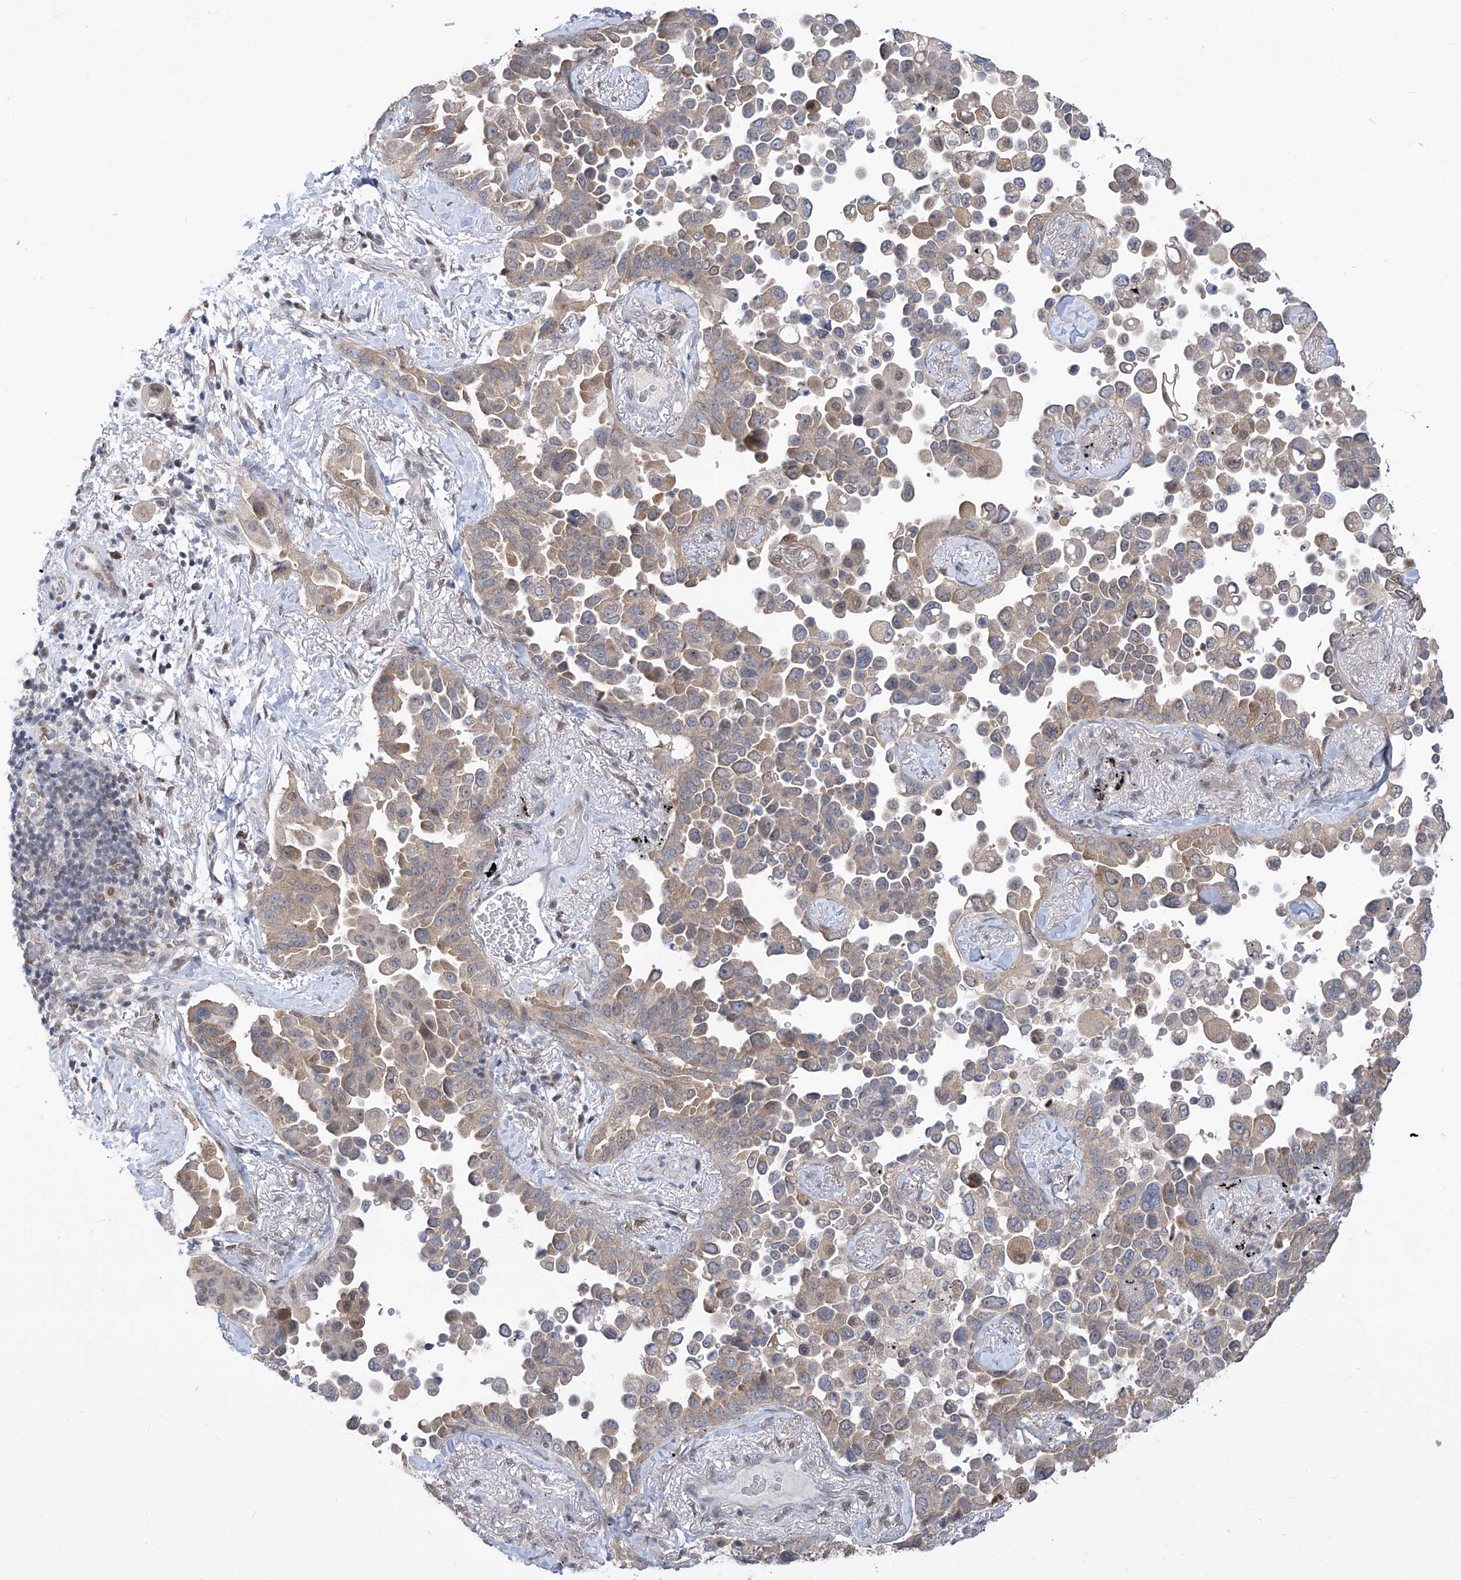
{"staining": {"intensity": "weak", "quantity": "25%-75%", "location": "cytoplasmic/membranous"}, "tissue": "lung cancer", "cell_type": "Tumor cells", "image_type": "cancer", "snomed": [{"axis": "morphology", "description": "Adenocarcinoma, NOS"}, {"axis": "topography", "description": "Lung"}], "caption": "Immunohistochemistry of lung cancer (adenocarcinoma) shows low levels of weak cytoplasmic/membranous staining in approximately 25%-75% of tumor cells.", "gene": "CETN2", "patient": {"sex": "female", "age": 67}}